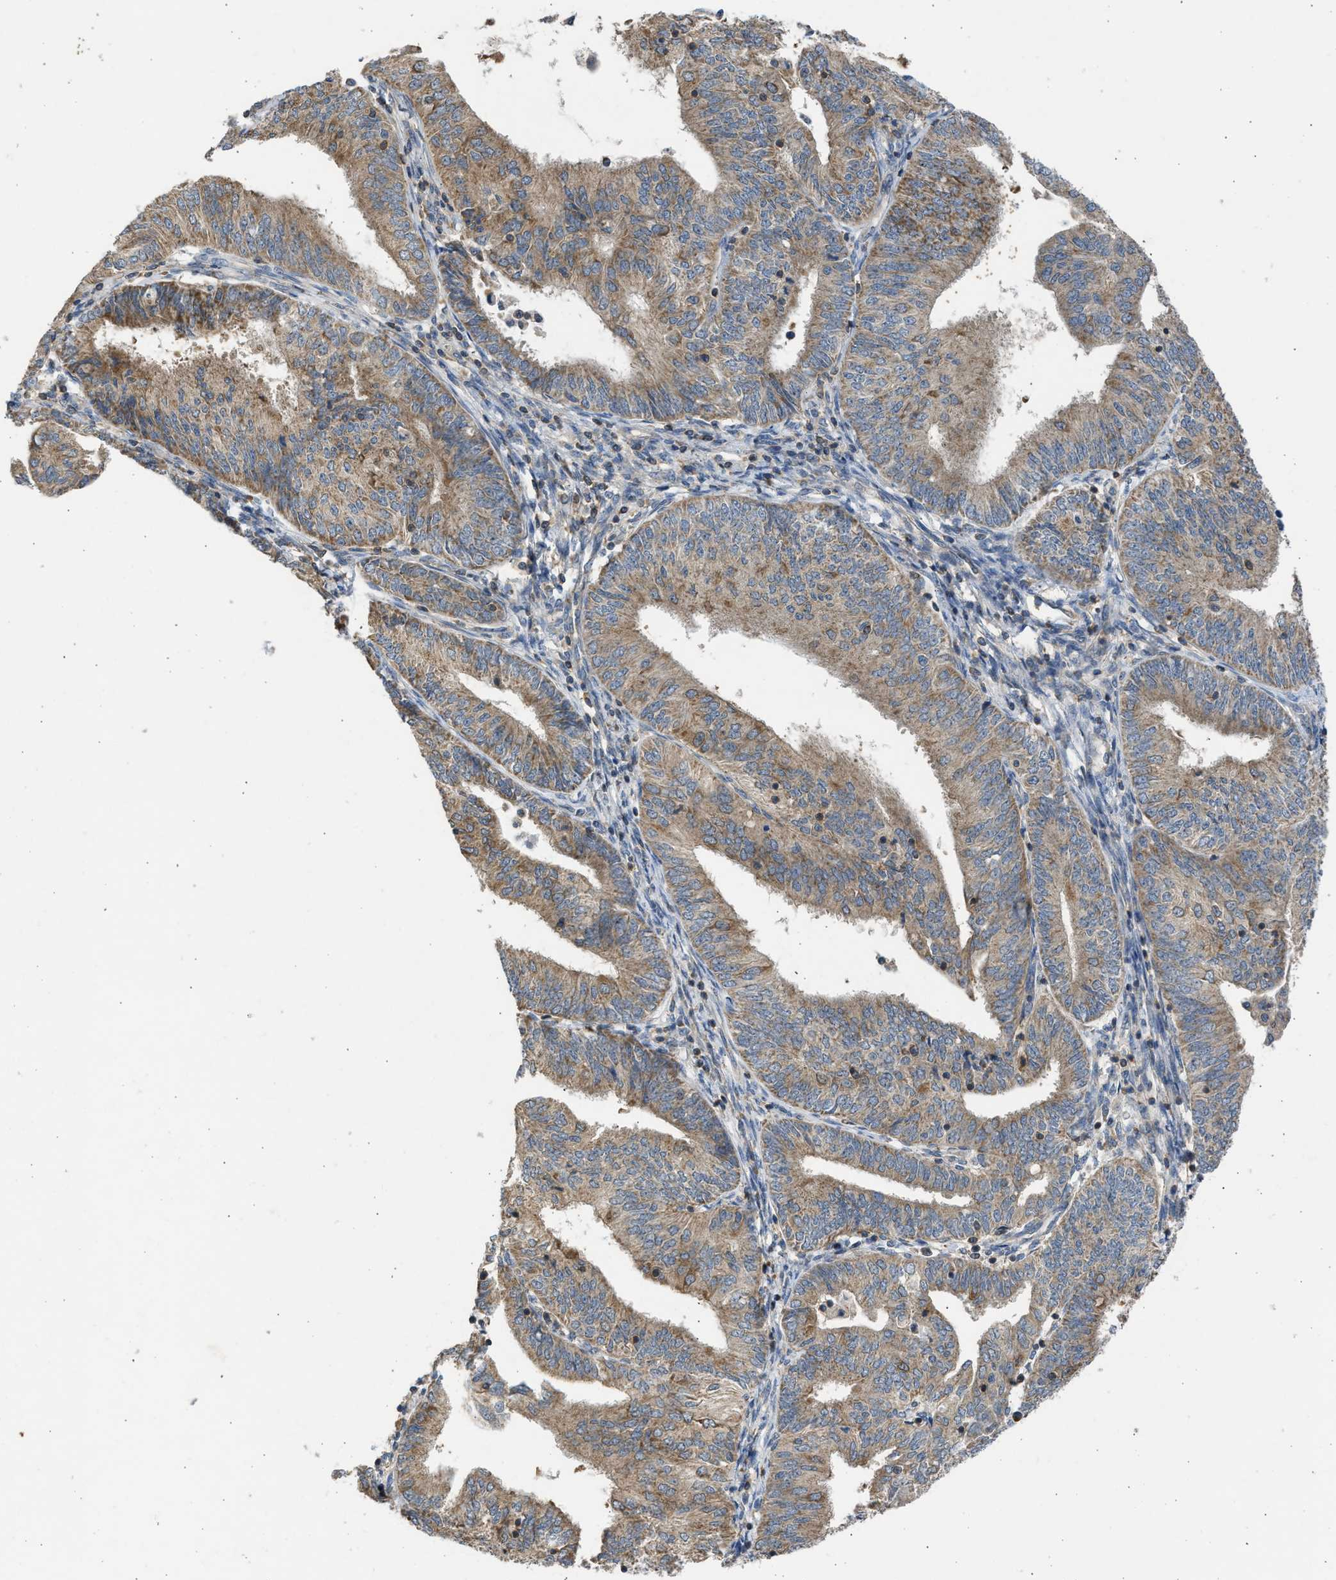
{"staining": {"intensity": "moderate", "quantity": ">75%", "location": "cytoplasmic/membranous"}, "tissue": "endometrial cancer", "cell_type": "Tumor cells", "image_type": "cancer", "snomed": [{"axis": "morphology", "description": "Adenocarcinoma, NOS"}, {"axis": "topography", "description": "Endometrium"}], "caption": "Protein expression analysis of endometrial cancer (adenocarcinoma) displays moderate cytoplasmic/membranous staining in about >75% of tumor cells.", "gene": "CYP1A1", "patient": {"sex": "female", "age": 58}}